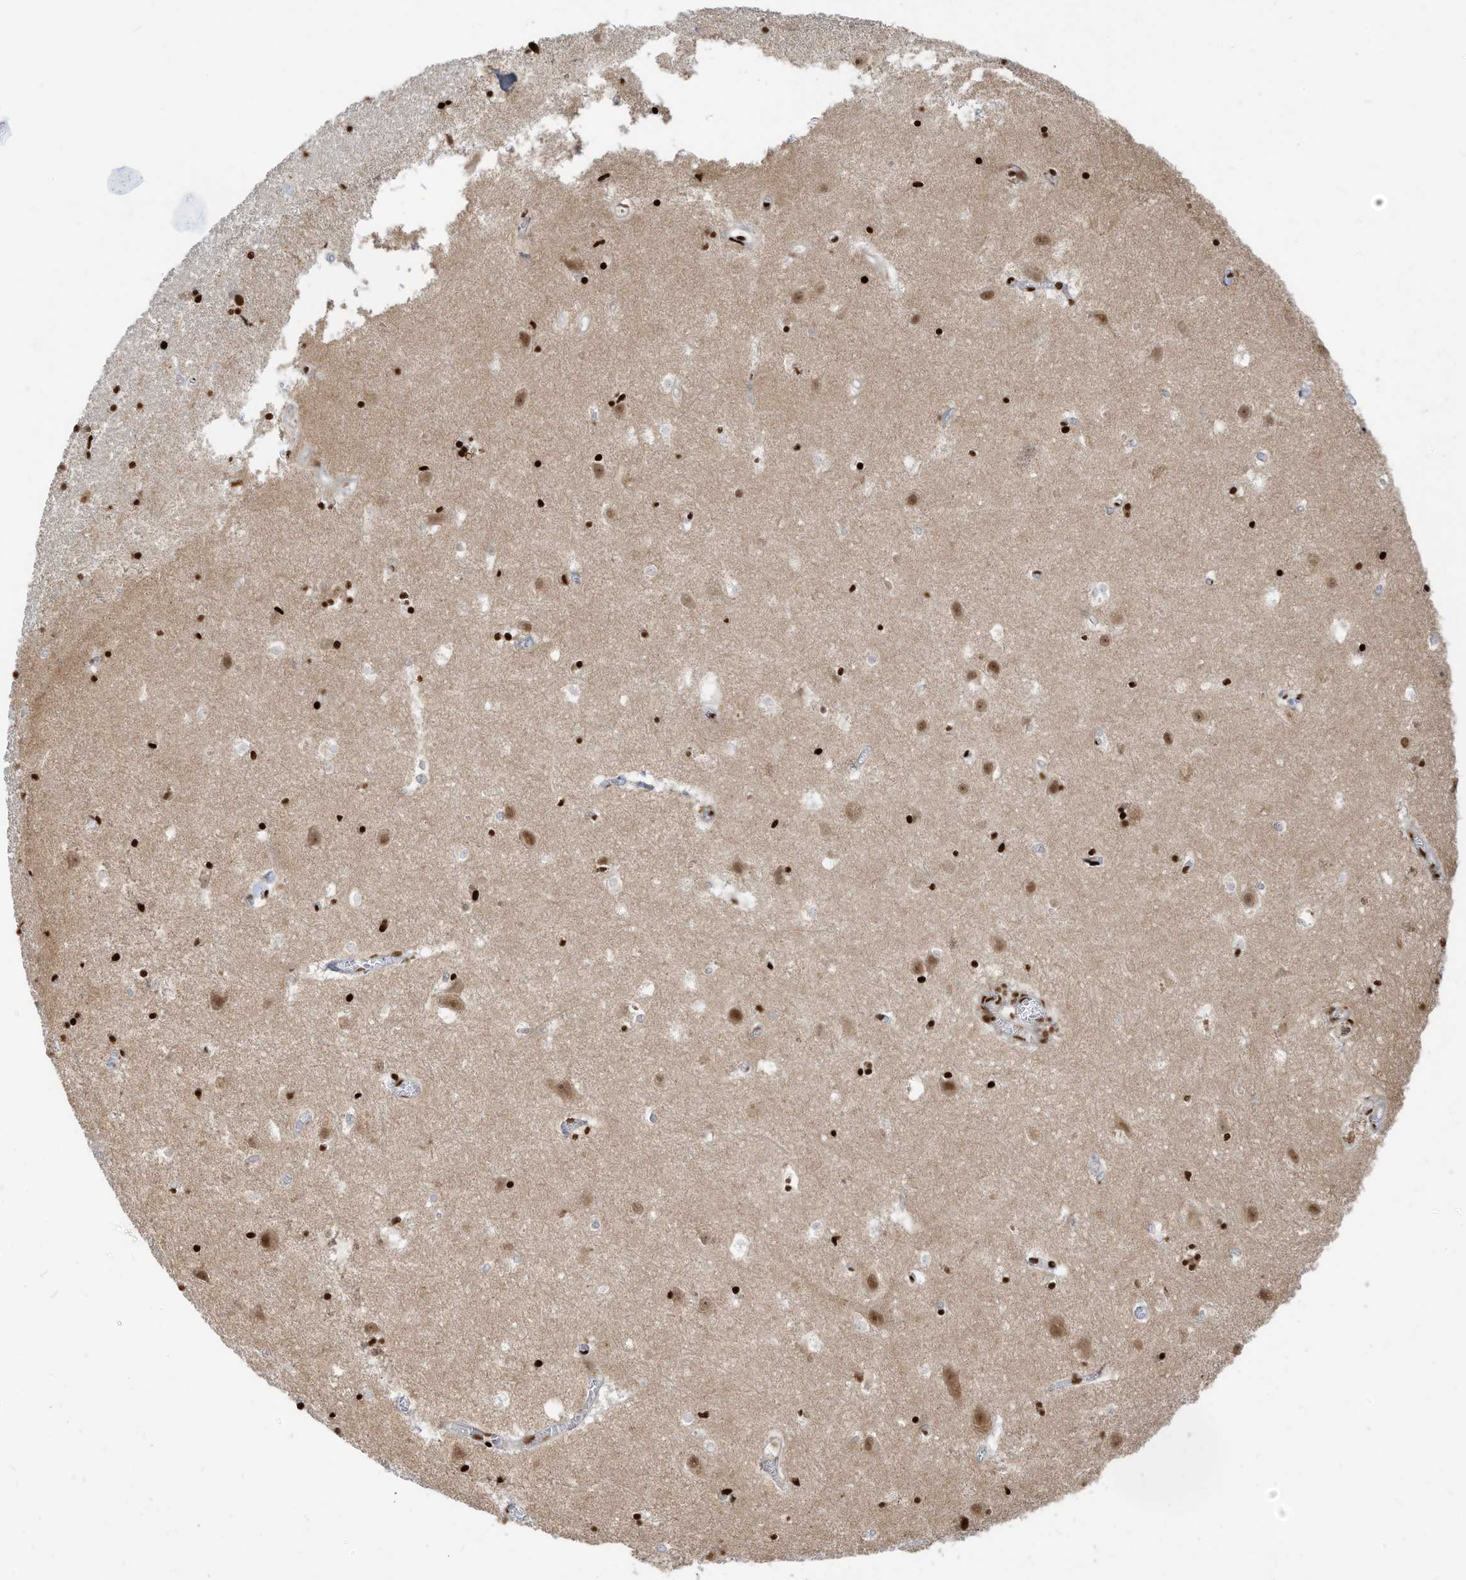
{"staining": {"intensity": "strong", "quantity": ">75%", "location": "nuclear"}, "tissue": "hippocampus", "cell_type": "Glial cells", "image_type": "normal", "snomed": [{"axis": "morphology", "description": "Normal tissue, NOS"}, {"axis": "topography", "description": "Hippocampus"}], "caption": "Immunohistochemical staining of normal human hippocampus shows high levels of strong nuclear staining in approximately >75% of glial cells. The staining is performed using DAB brown chromogen to label protein expression. The nuclei are counter-stained blue using hematoxylin.", "gene": "SAMD15", "patient": {"sex": "female", "age": 64}}